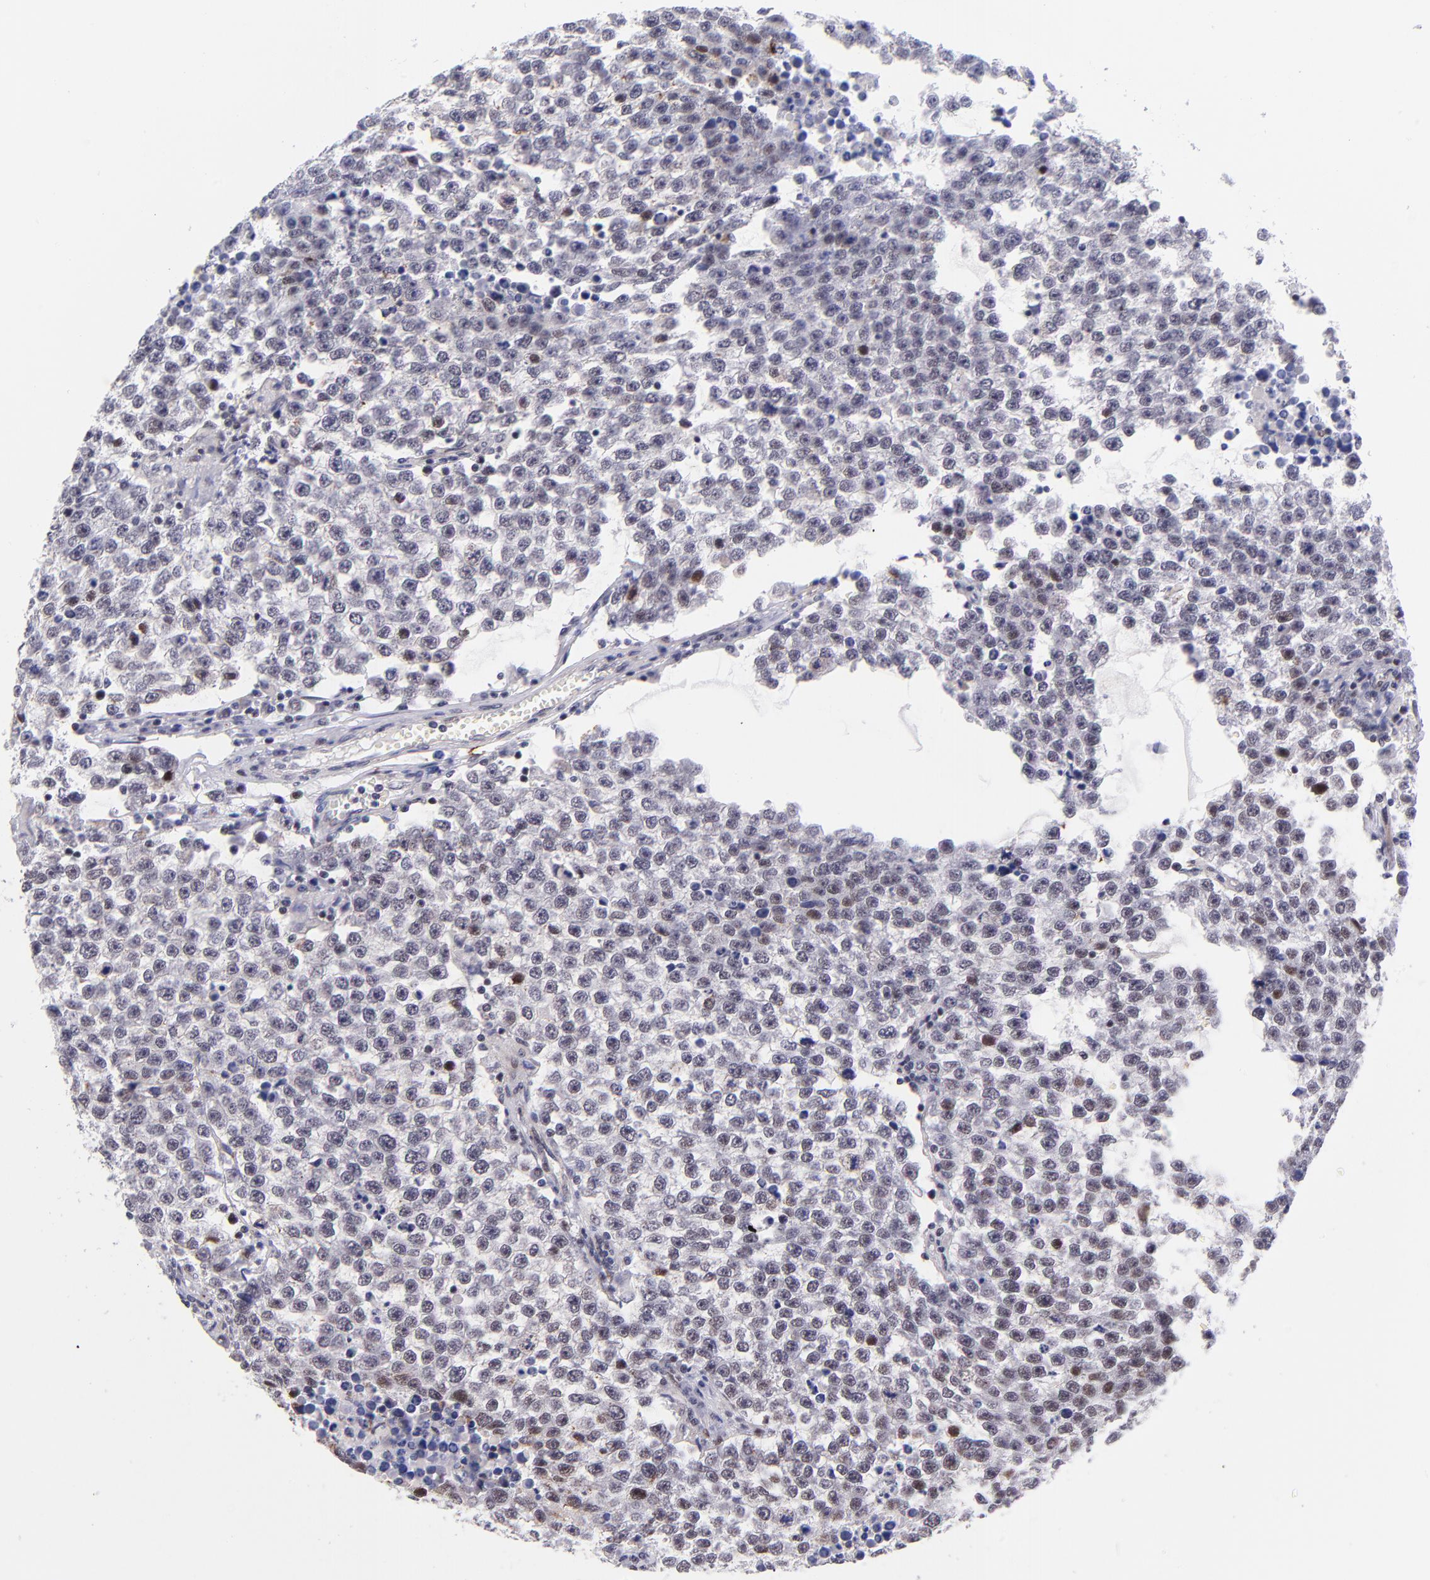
{"staining": {"intensity": "weak", "quantity": "<25%", "location": "nuclear"}, "tissue": "testis cancer", "cell_type": "Tumor cells", "image_type": "cancer", "snomed": [{"axis": "morphology", "description": "Seminoma, NOS"}, {"axis": "topography", "description": "Testis"}], "caption": "There is no significant staining in tumor cells of testis seminoma.", "gene": "SOX6", "patient": {"sex": "male", "age": 36}}